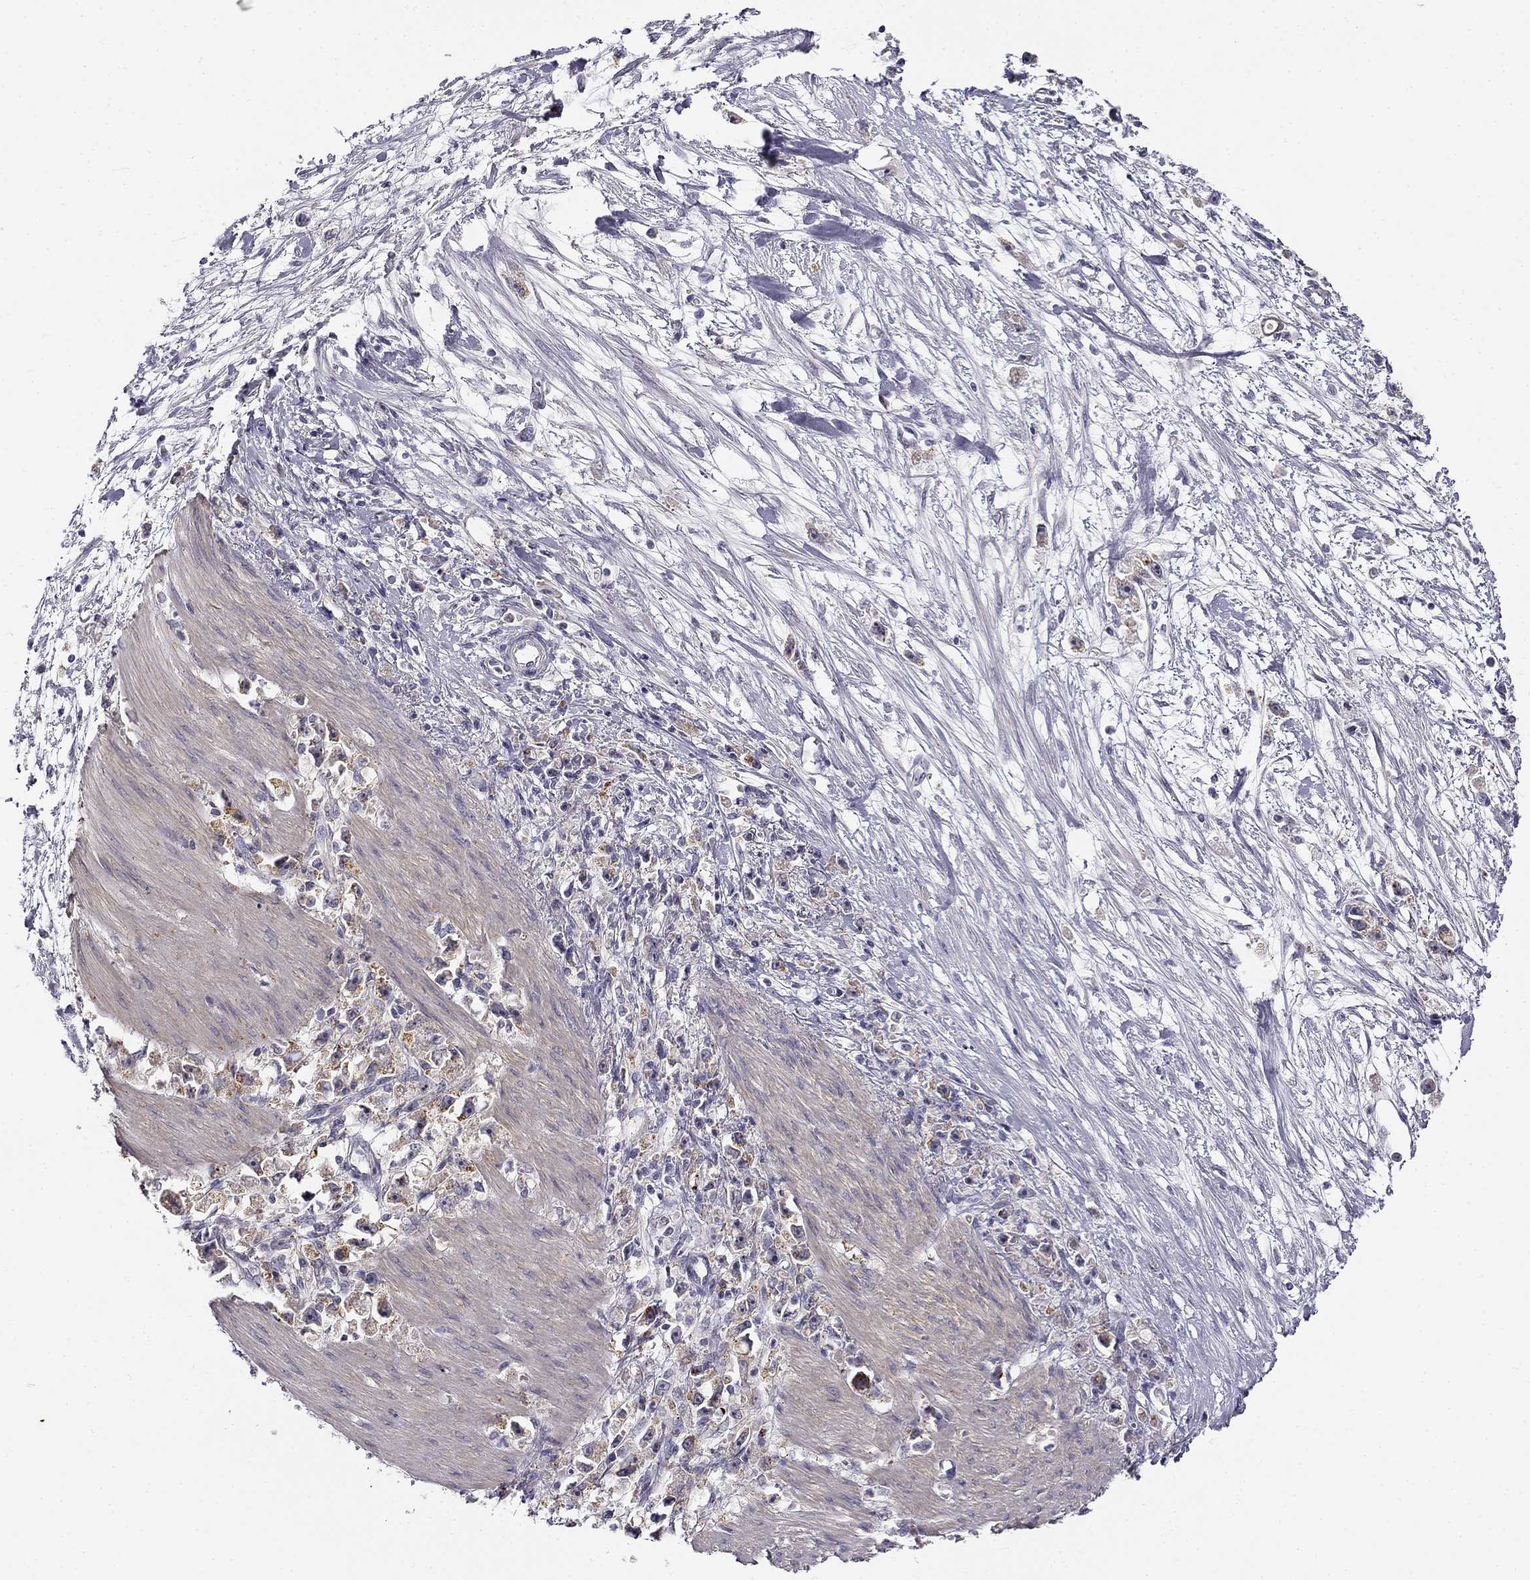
{"staining": {"intensity": "moderate", "quantity": "<25%", "location": "cytoplasmic/membranous"}, "tissue": "stomach cancer", "cell_type": "Tumor cells", "image_type": "cancer", "snomed": [{"axis": "morphology", "description": "Adenocarcinoma, NOS"}, {"axis": "topography", "description": "Stomach"}], "caption": "Moderate cytoplasmic/membranous expression for a protein is identified in approximately <25% of tumor cells of stomach cancer (adenocarcinoma) using immunohistochemistry (IHC).", "gene": "CNR1", "patient": {"sex": "female", "age": 59}}